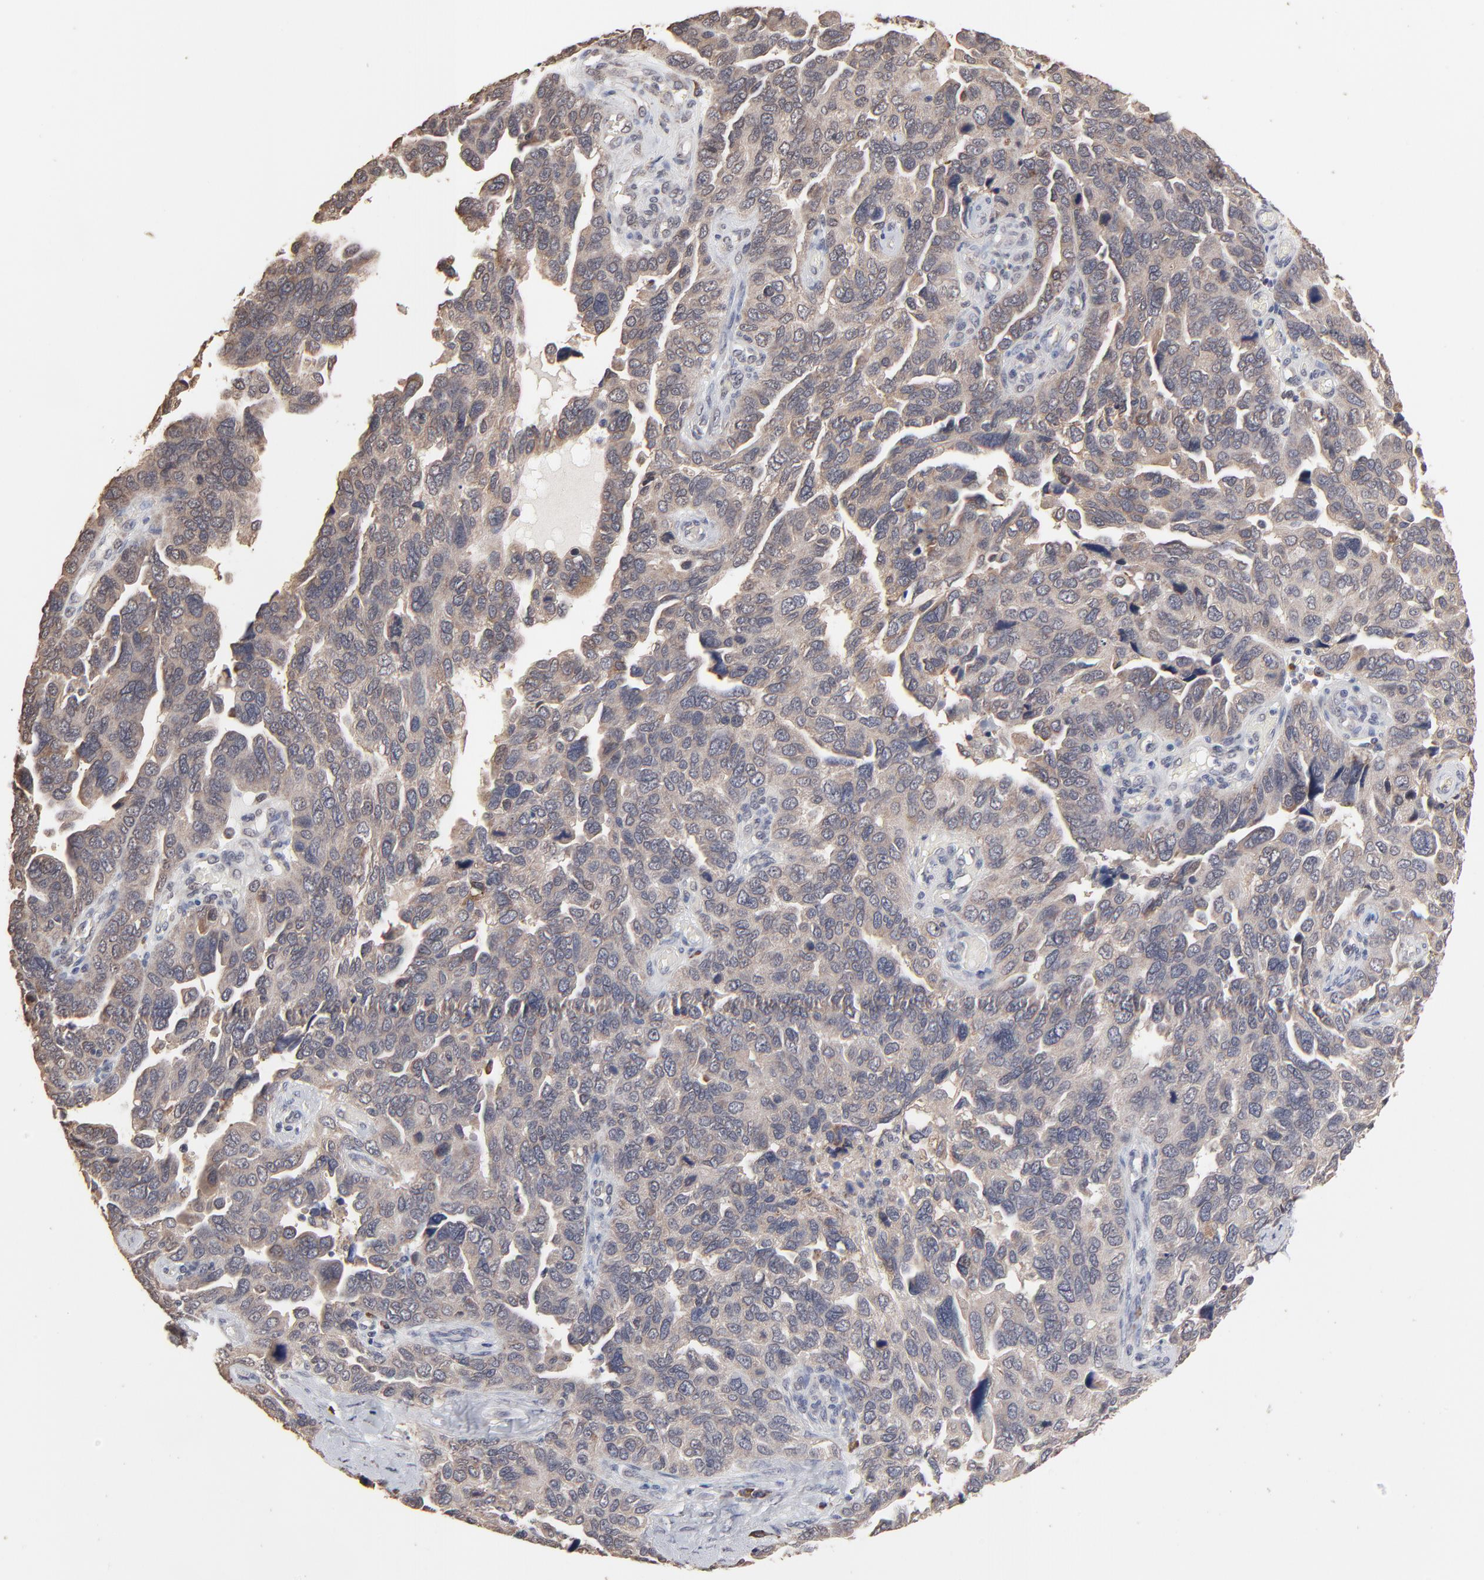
{"staining": {"intensity": "weak", "quantity": "25%-75%", "location": "cytoplasmic/membranous"}, "tissue": "ovarian cancer", "cell_type": "Tumor cells", "image_type": "cancer", "snomed": [{"axis": "morphology", "description": "Cystadenocarcinoma, serous, NOS"}, {"axis": "topography", "description": "Ovary"}], "caption": "Ovarian cancer tissue demonstrates weak cytoplasmic/membranous positivity in approximately 25%-75% of tumor cells, visualized by immunohistochemistry.", "gene": "CHM", "patient": {"sex": "female", "age": 64}}